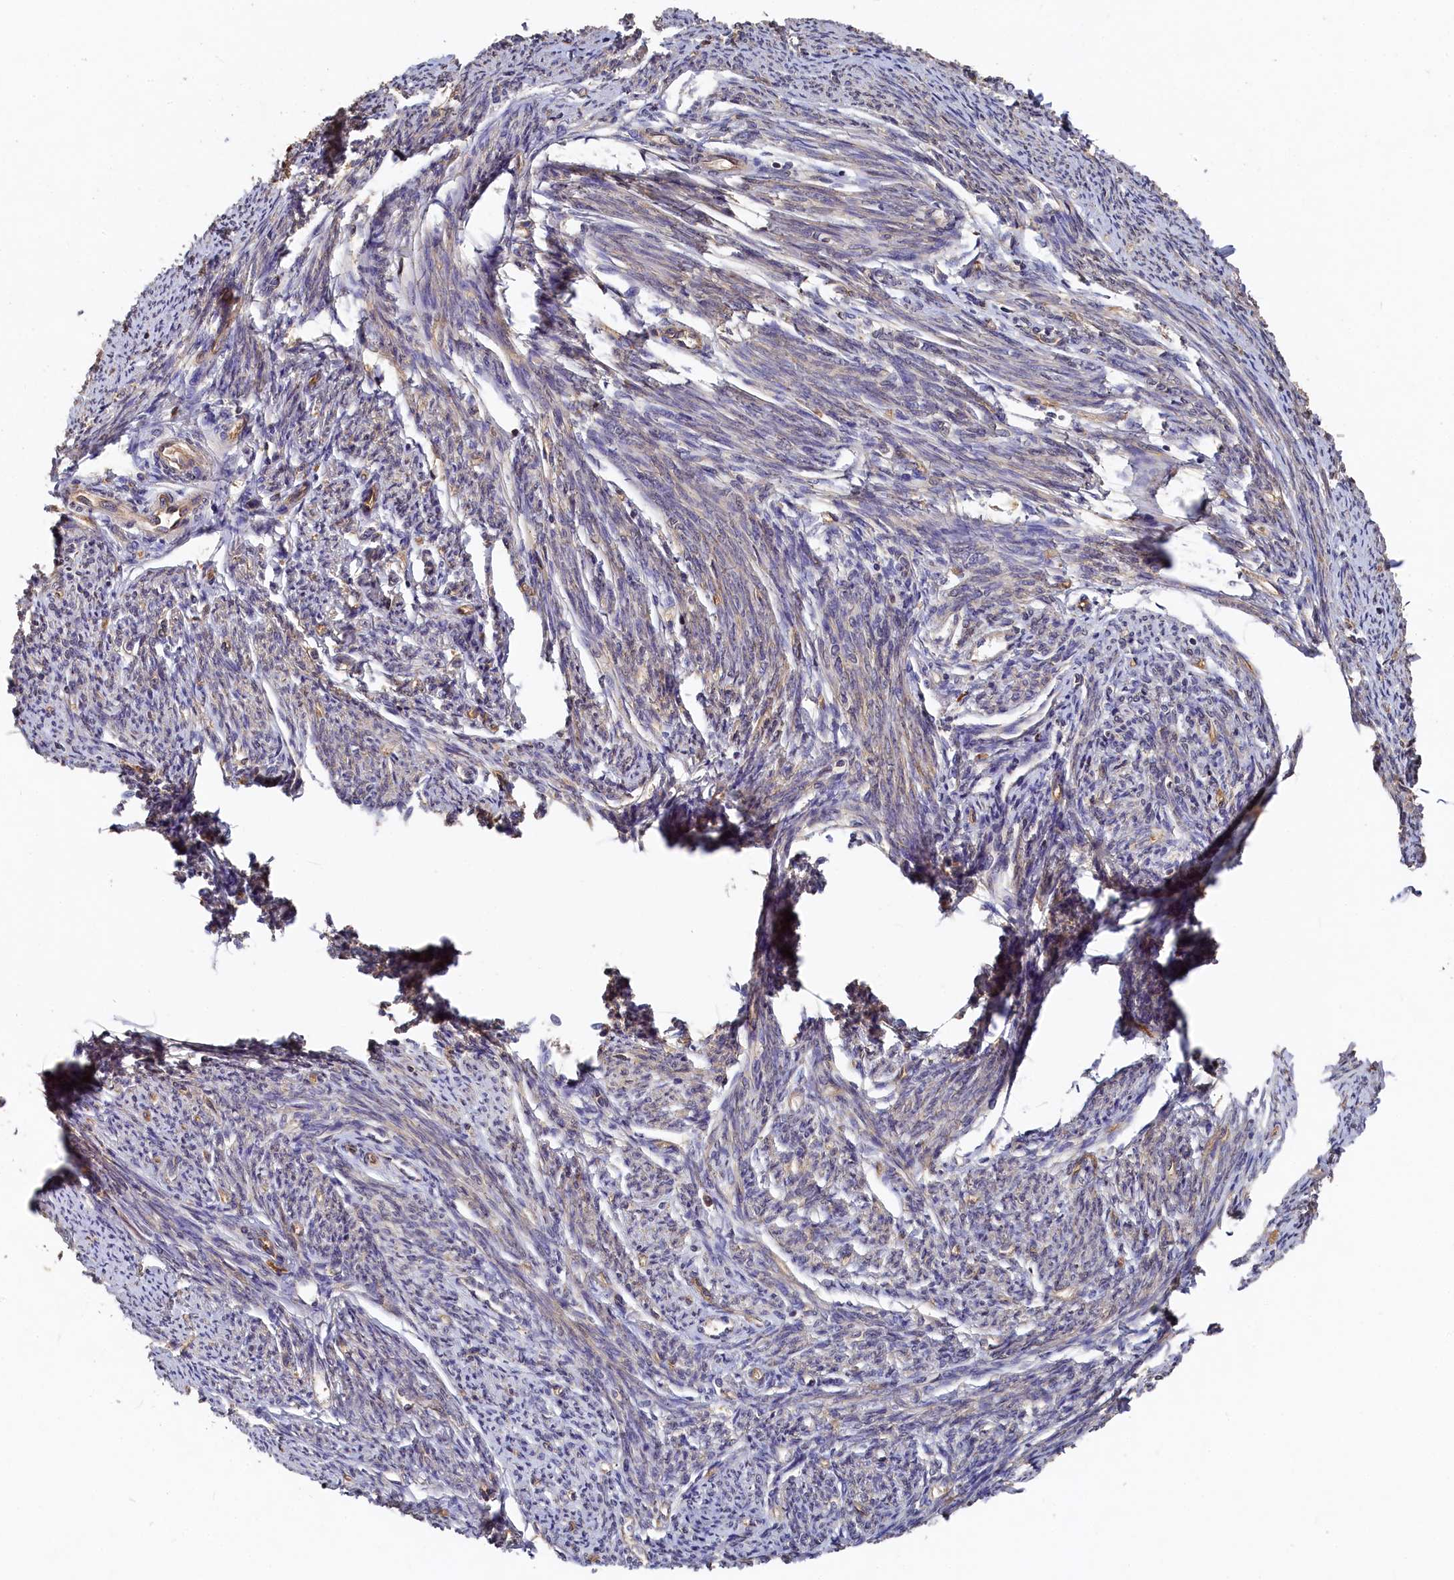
{"staining": {"intensity": "moderate", "quantity": "25%-75%", "location": "cytoplasmic/membranous"}, "tissue": "smooth muscle", "cell_type": "Smooth muscle cells", "image_type": "normal", "snomed": [{"axis": "morphology", "description": "Normal tissue, NOS"}, {"axis": "topography", "description": "Smooth muscle"}, {"axis": "topography", "description": "Uterus"}], "caption": "The immunohistochemical stain shows moderate cytoplasmic/membranous expression in smooth muscle cells of unremarkable smooth muscle. The protein of interest is stained brown, and the nuclei are stained in blue (DAB IHC with brightfield microscopy, high magnification).", "gene": "DHRS11", "patient": {"sex": "female", "age": 59}}